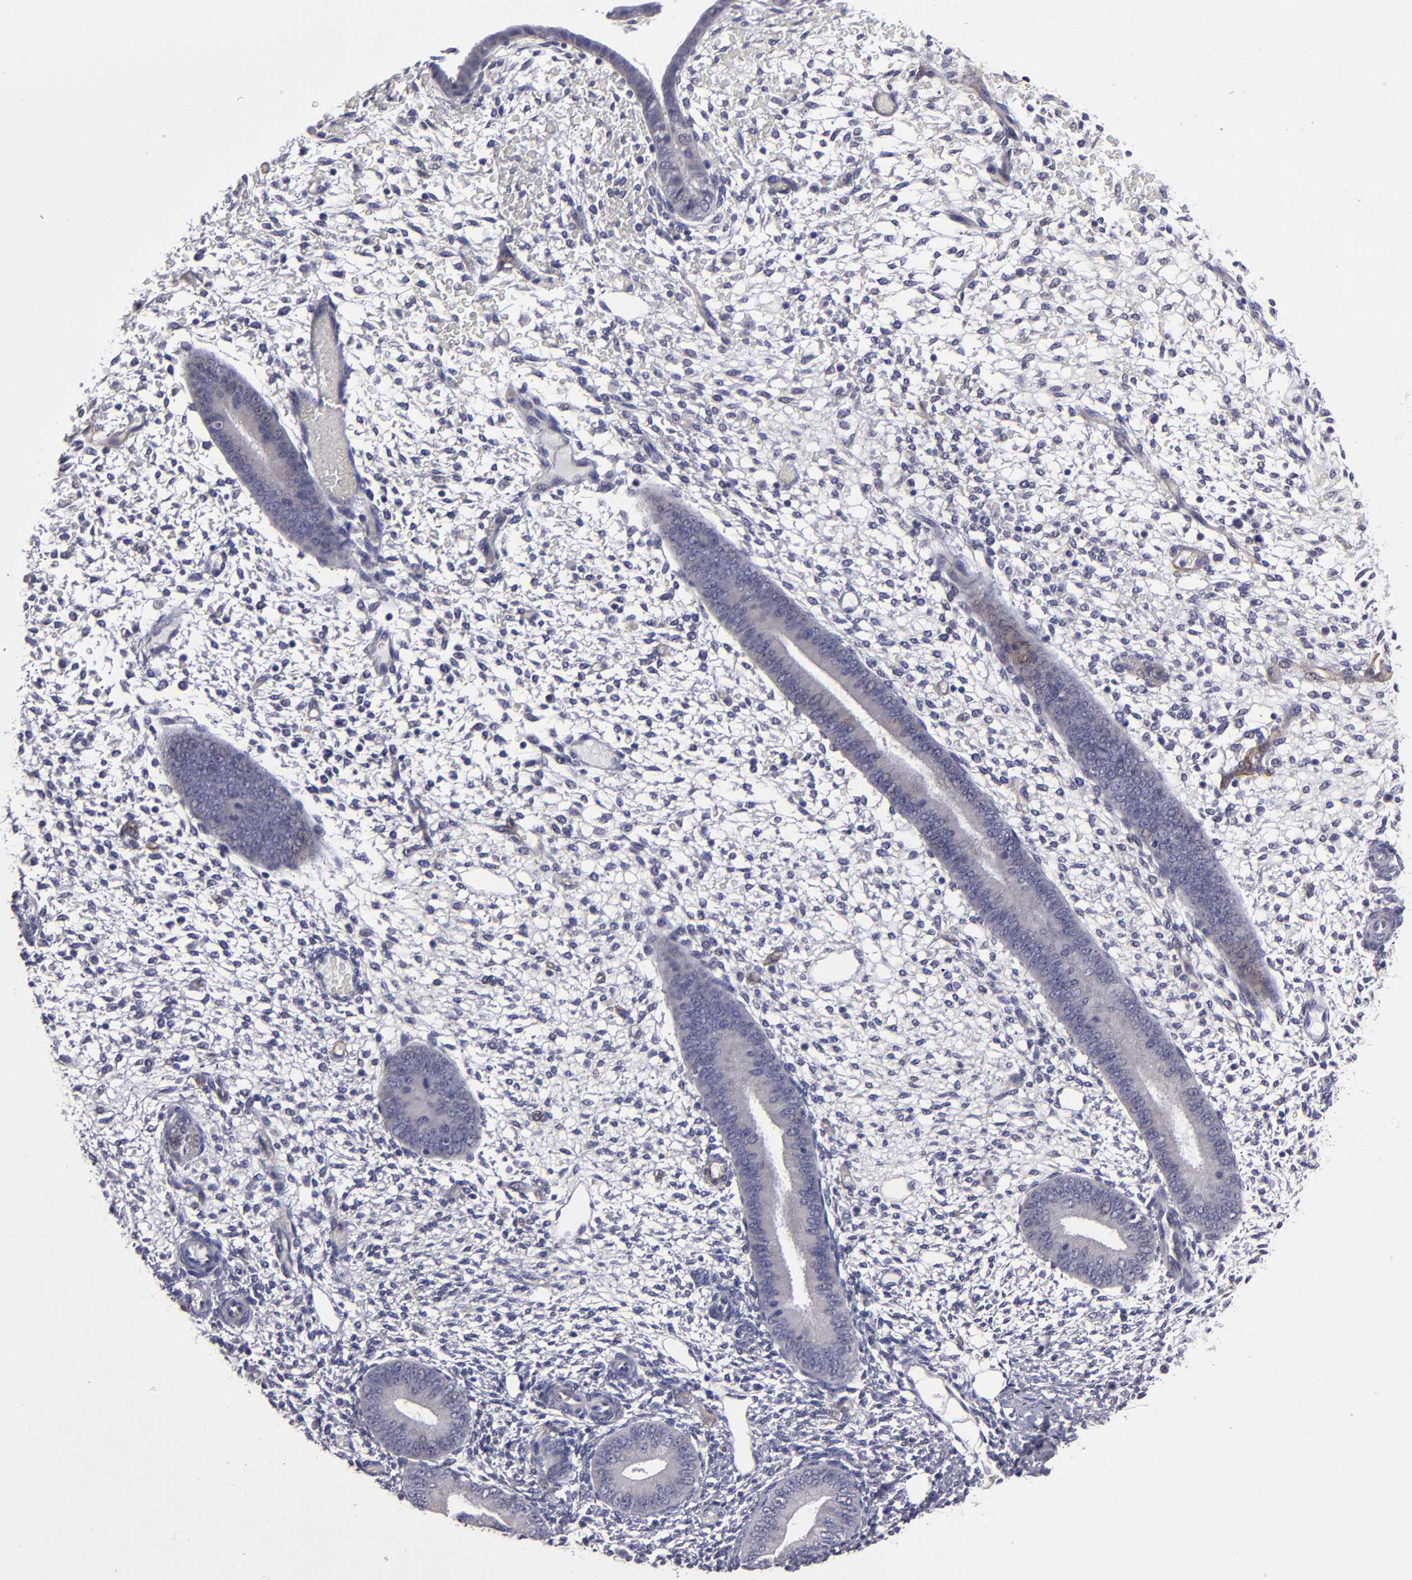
{"staining": {"intensity": "negative", "quantity": "none", "location": "none"}, "tissue": "endometrium", "cell_type": "Cells in endometrial stroma", "image_type": "normal", "snomed": [{"axis": "morphology", "description": "Normal tissue, NOS"}, {"axis": "topography", "description": "Endometrium"}], "caption": "High power microscopy micrograph of an immunohistochemistry micrograph of normal endometrium, revealing no significant expression in cells in endometrial stroma.", "gene": "ZNF175", "patient": {"sex": "female", "age": 42}}